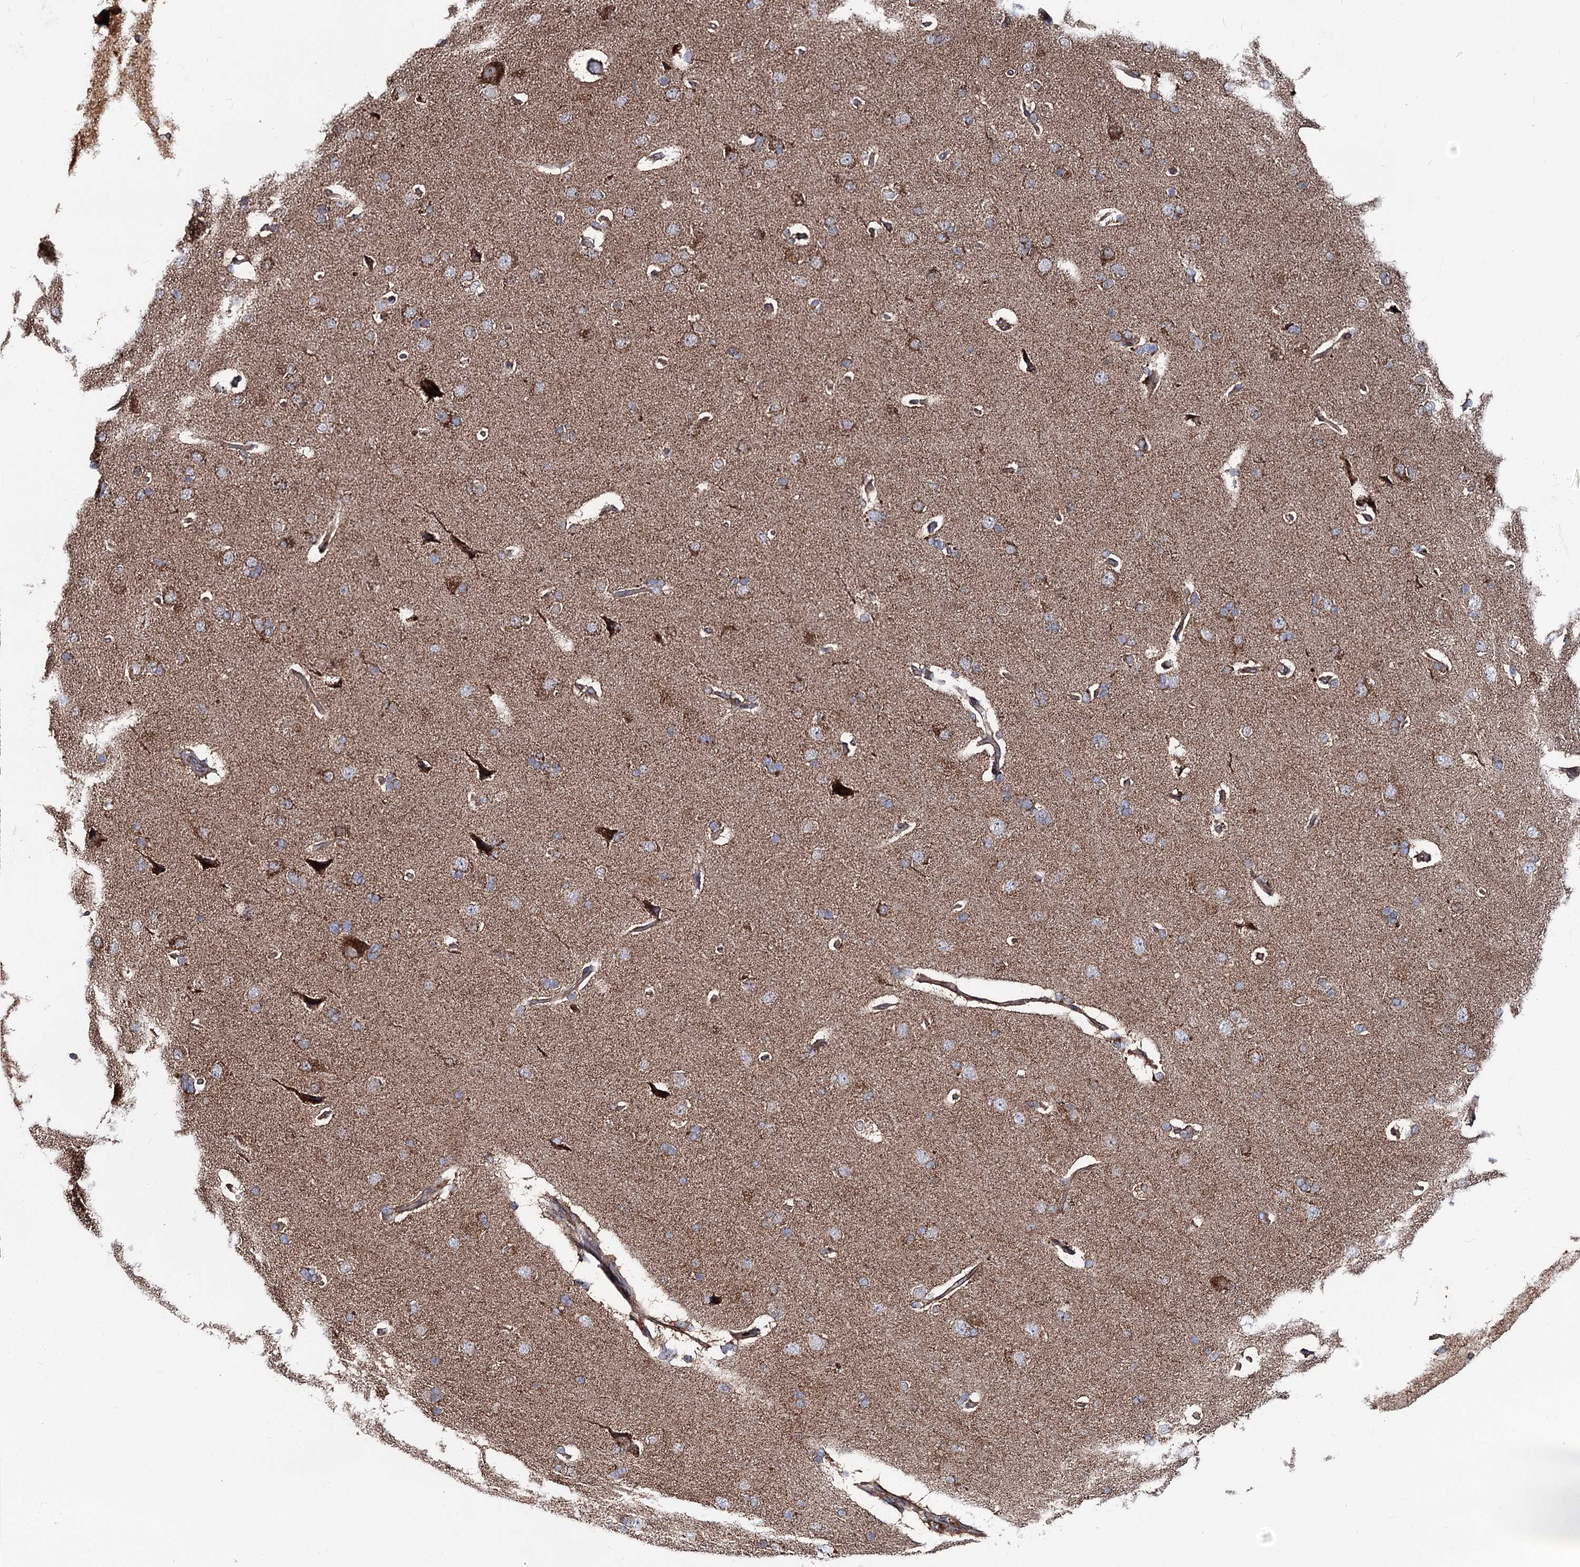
{"staining": {"intensity": "strong", "quantity": ">75%", "location": "cytoplasmic/membranous"}, "tissue": "cerebral cortex", "cell_type": "Endothelial cells", "image_type": "normal", "snomed": [{"axis": "morphology", "description": "Normal tissue, NOS"}, {"axis": "topography", "description": "Cerebral cortex"}], "caption": "Immunohistochemistry histopathology image of unremarkable cerebral cortex: cerebral cortex stained using immunohistochemistry demonstrates high levels of strong protein expression localized specifically in the cytoplasmic/membranous of endothelial cells, appearing as a cytoplasmic/membranous brown color.", "gene": "MSANTD2", "patient": {"sex": "male", "age": 62}}